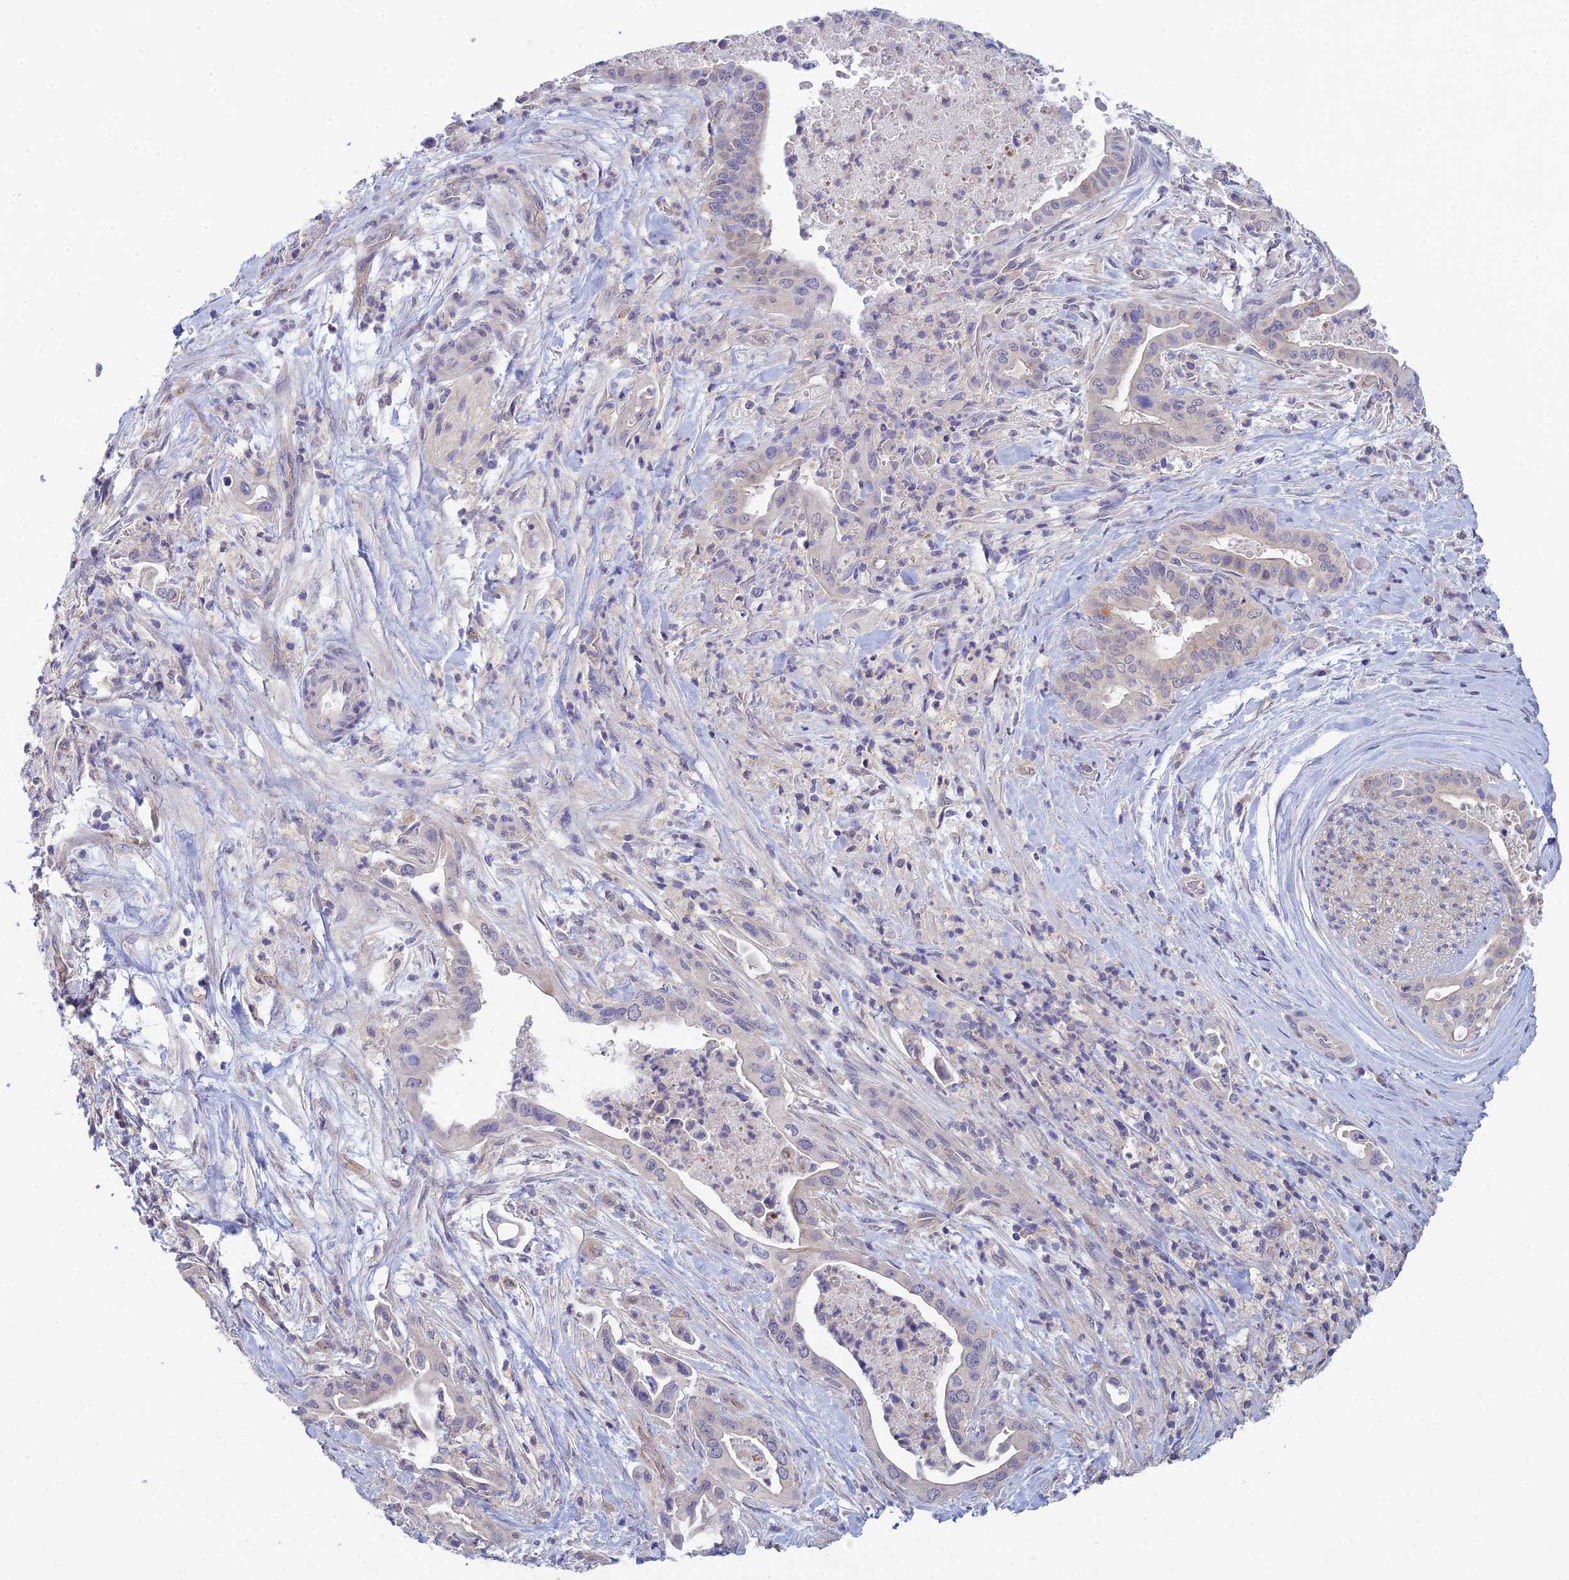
{"staining": {"intensity": "negative", "quantity": "none", "location": "none"}, "tissue": "pancreatic cancer", "cell_type": "Tumor cells", "image_type": "cancer", "snomed": [{"axis": "morphology", "description": "Adenocarcinoma, NOS"}, {"axis": "topography", "description": "Pancreas"}], "caption": "Immunohistochemistry micrograph of human pancreatic adenocarcinoma stained for a protein (brown), which reveals no expression in tumor cells. The staining was performed using DAB (3,3'-diaminobenzidine) to visualize the protein expression in brown, while the nuclei were stained in blue with hematoxylin (Magnification: 20x).", "gene": "METTL26", "patient": {"sex": "female", "age": 77}}